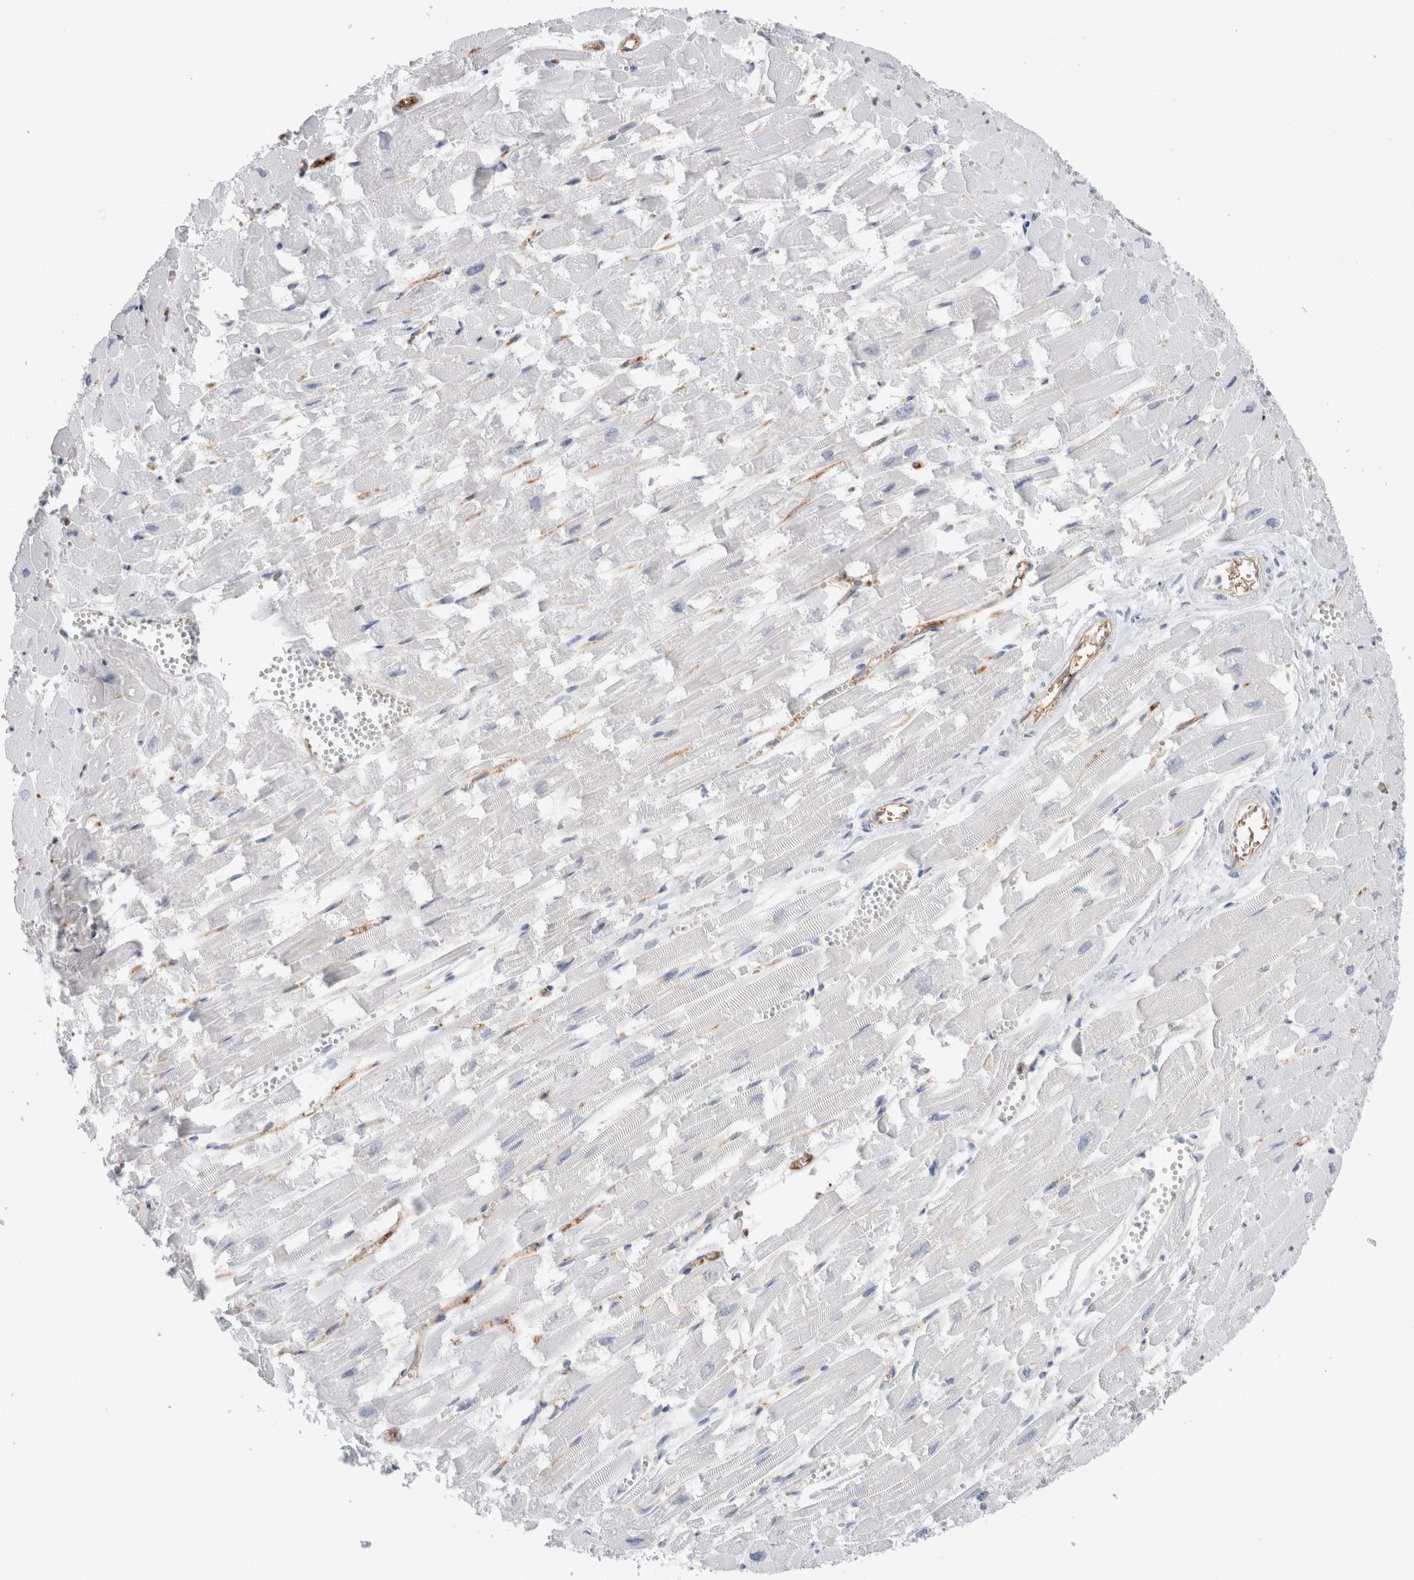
{"staining": {"intensity": "negative", "quantity": "none", "location": "none"}, "tissue": "heart muscle", "cell_type": "Cardiomyocytes", "image_type": "normal", "snomed": [{"axis": "morphology", "description": "Normal tissue, NOS"}, {"axis": "topography", "description": "Heart"}], "caption": "A high-resolution image shows immunohistochemistry staining of normal heart muscle, which displays no significant positivity in cardiomyocytes.", "gene": "NAPEPLD", "patient": {"sex": "male", "age": 54}}